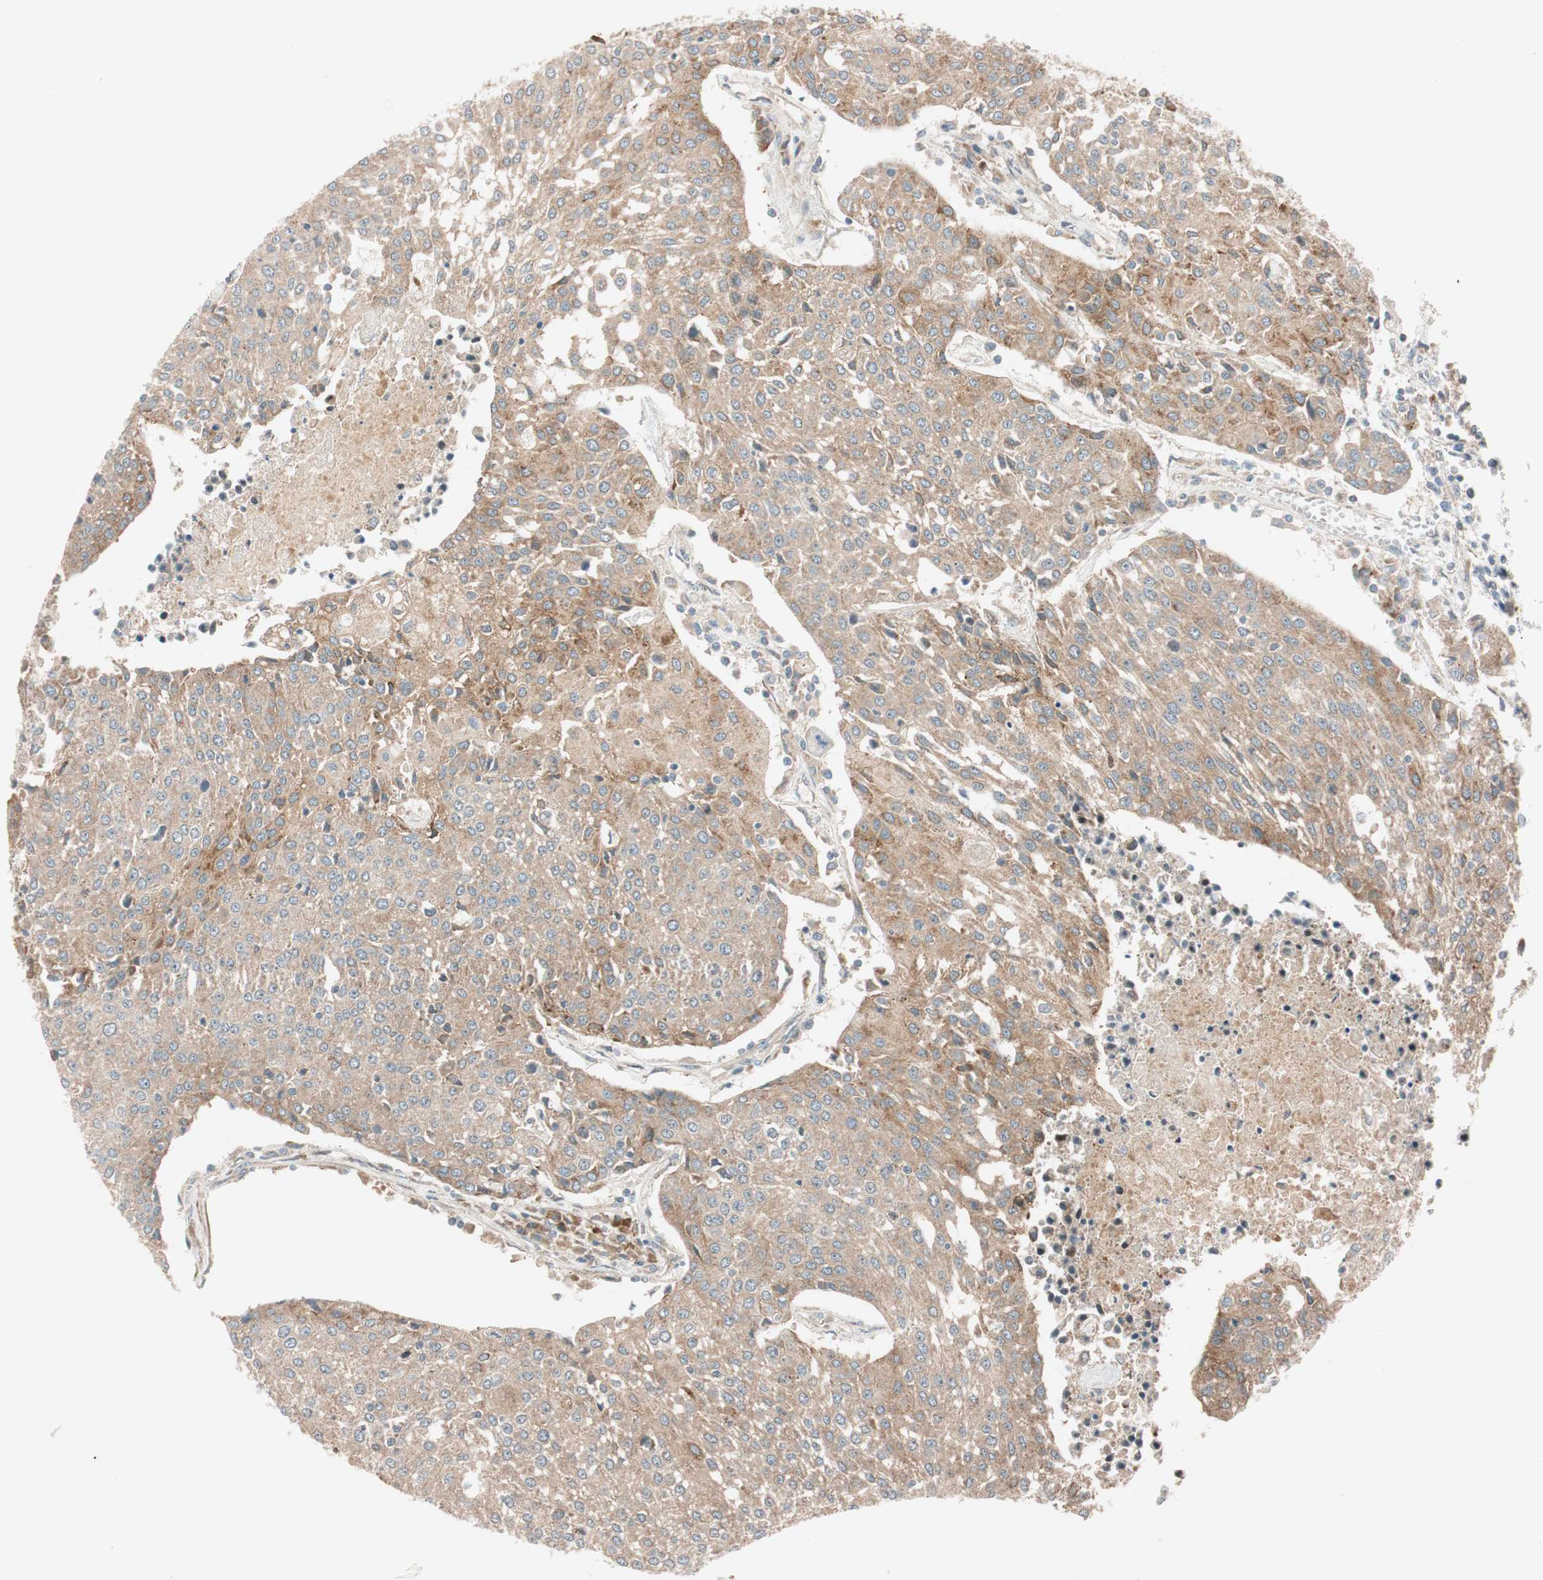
{"staining": {"intensity": "weak", "quantity": ">75%", "location": "cytoplasmic/membranous"}, "tissue": "urothelial cancer", "cell_type": "Tumor cells", "image_type": "cancer", "snomed": [{"axis": "morphology", "description": "Urothelial carcinoma, High grade"}, {"axis": "topography", "description": "Urinary bladder"}], "caption": "Protein staining reveals weak cytoplasmic/membranous staining in approximately >75% of tumor cells in urothelial carcinoma (high-grade).", "gene": "ABI1", "patient": {"sex": "female", "age": 85}}